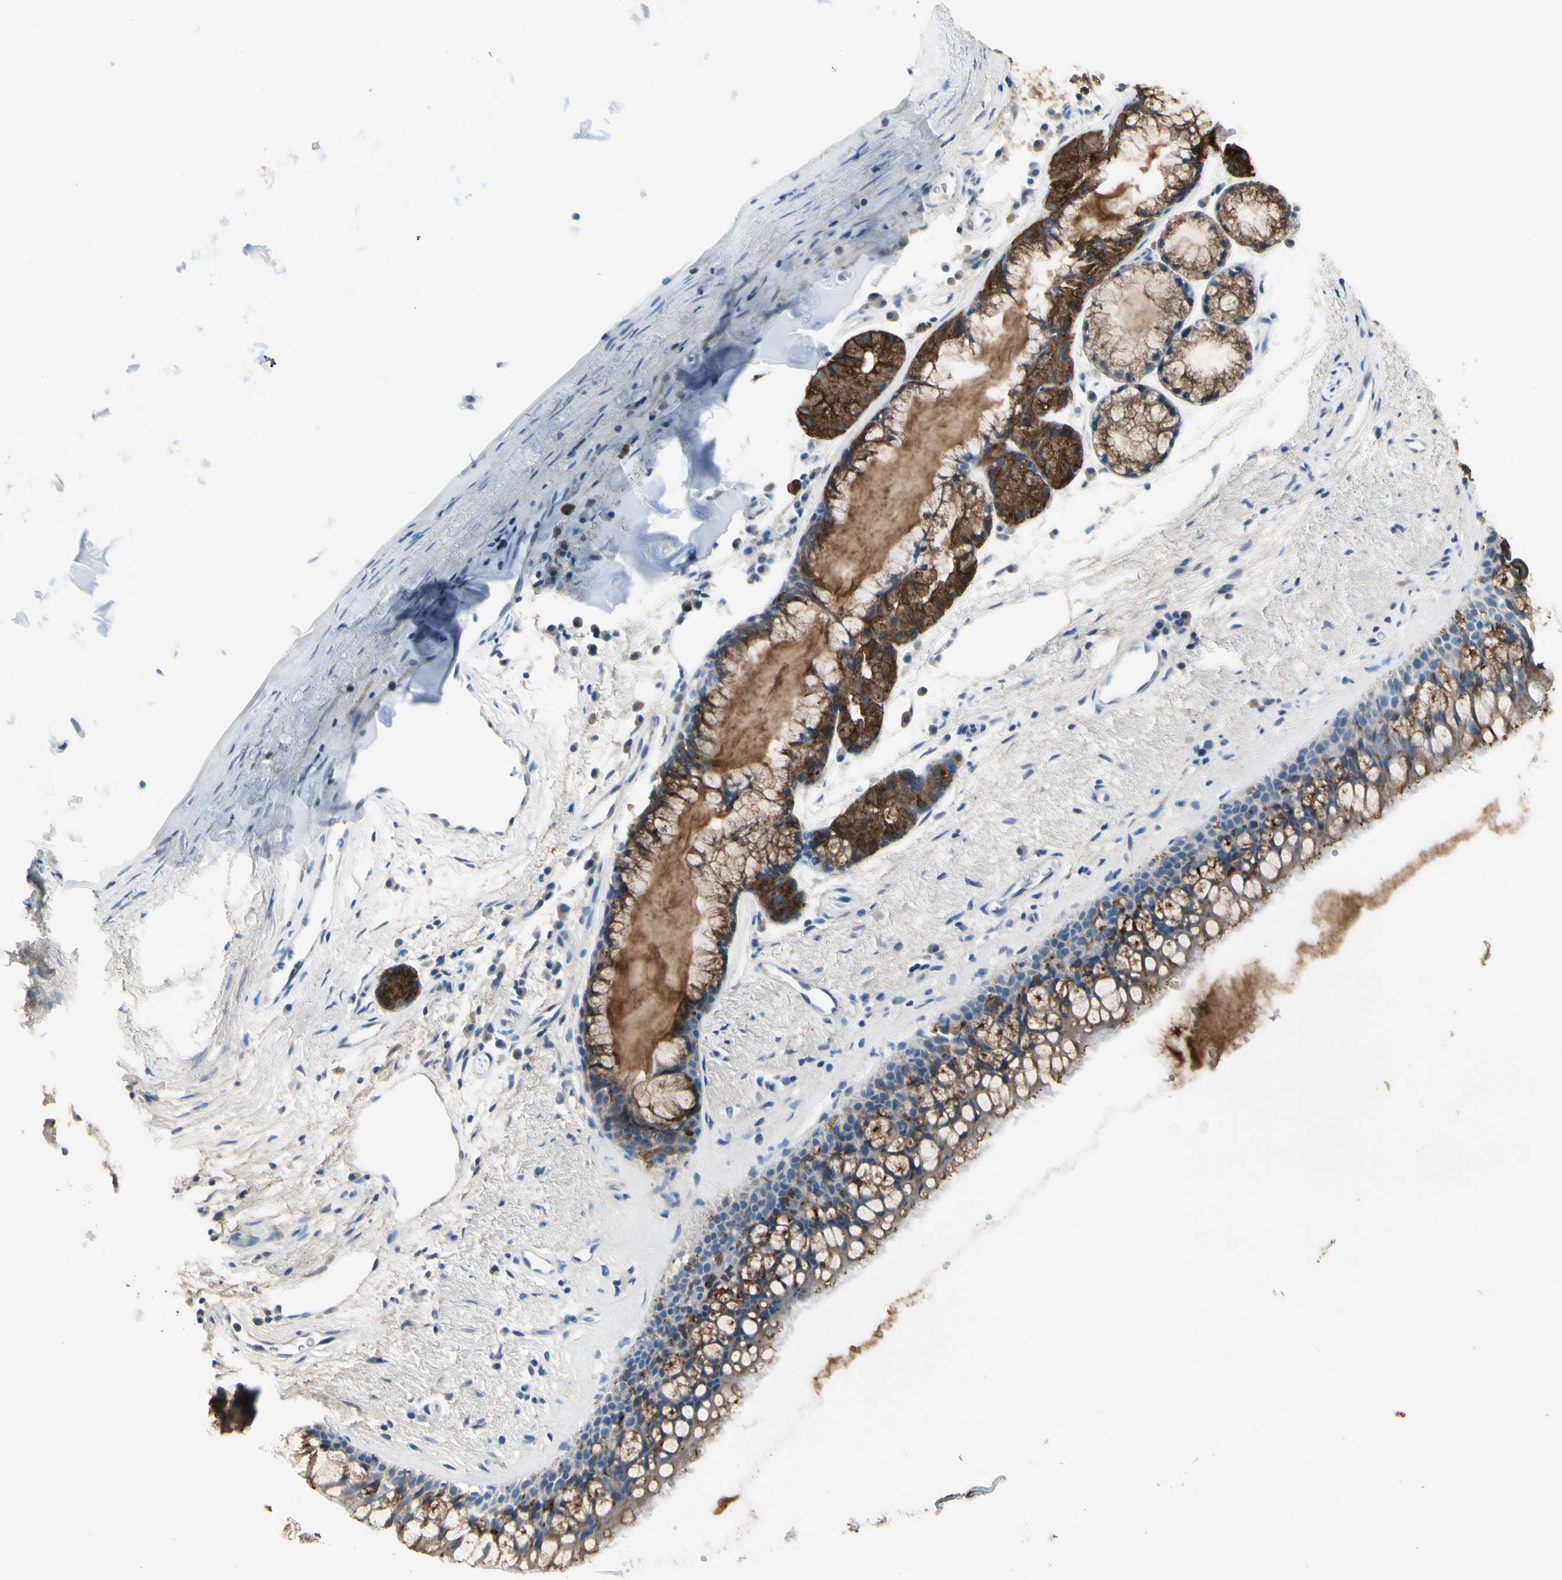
{"staining": {"intensity": "strong", "quantity": "25%-75%", "location": "cytoplasmic/membranous"}, "tissue": "bronchus", "cell_type": "Respiratory epithelial cells", "image_type": "normal", "snomed": [{"axis": "morphology", "description": "Normal tissue, NOS"}, {"axis": "topography", "description": "Bronchus"}], "caption": "Respiratory epithelial cells exhibit strong cytoplasmic/membranous positivity in approximately 25%-75% of cells in normal bronchus.", "gene": "PIGR", "patient": {"sex": "female", "age": 54}}